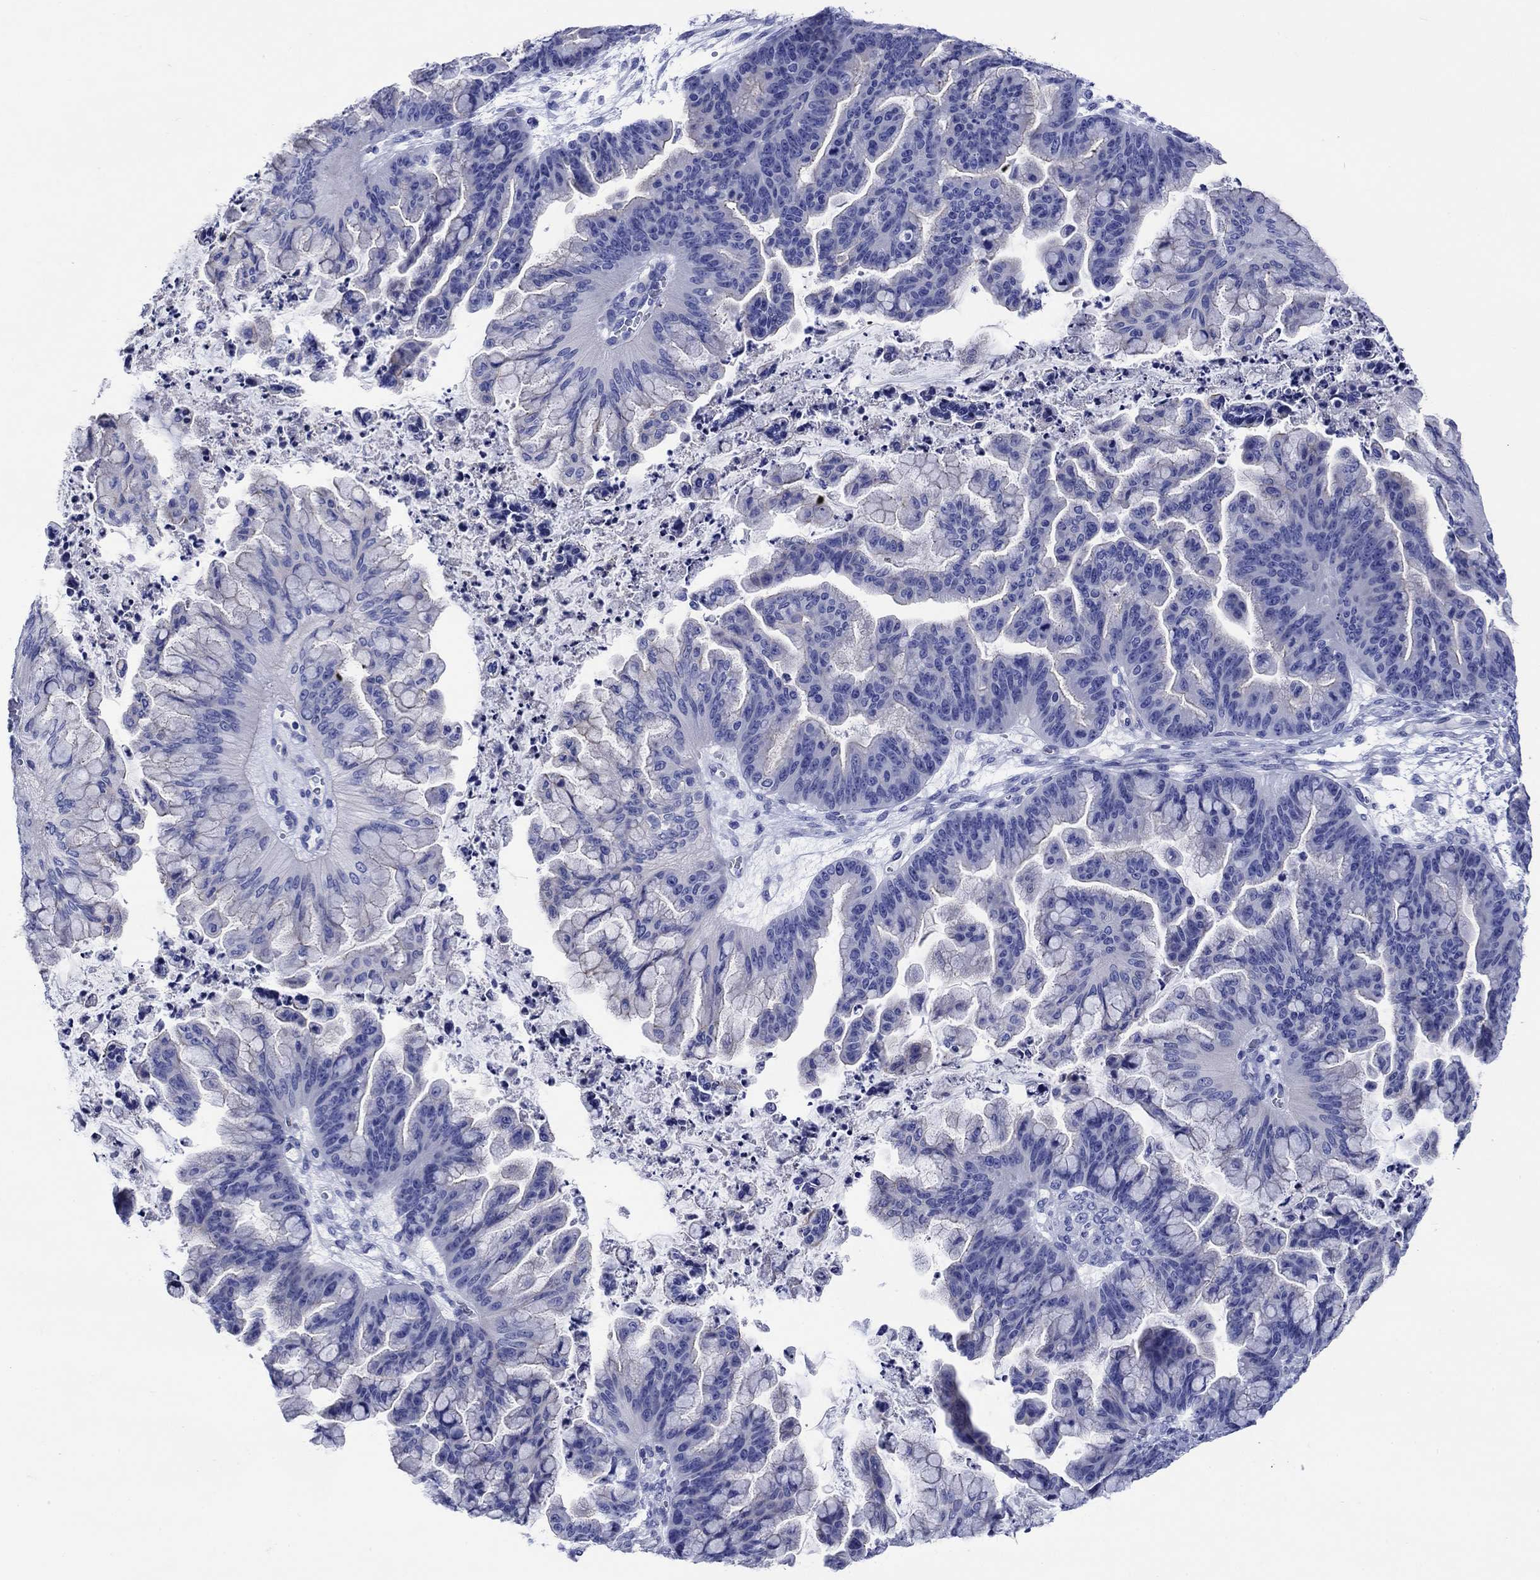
{"staining": {"intensity": "negative", "quantity": "none", "location": "none"}, "tissue": "ovarian cancer", "cell_type": "Tumor cells", "image_type": "cancer", "snomed": [{"axis": "morphology", "description": "Cystadenocarcinoma, mucinous, NOS"}, {"axis": "topography", "description": "Ovary"}], "caption": "Tumor cells show no significant protein expression in mucinous cystadenocarcinoma (ovarian).", "gene": "SLC1A2", "patient": {"sex": "female", "age": 67}}